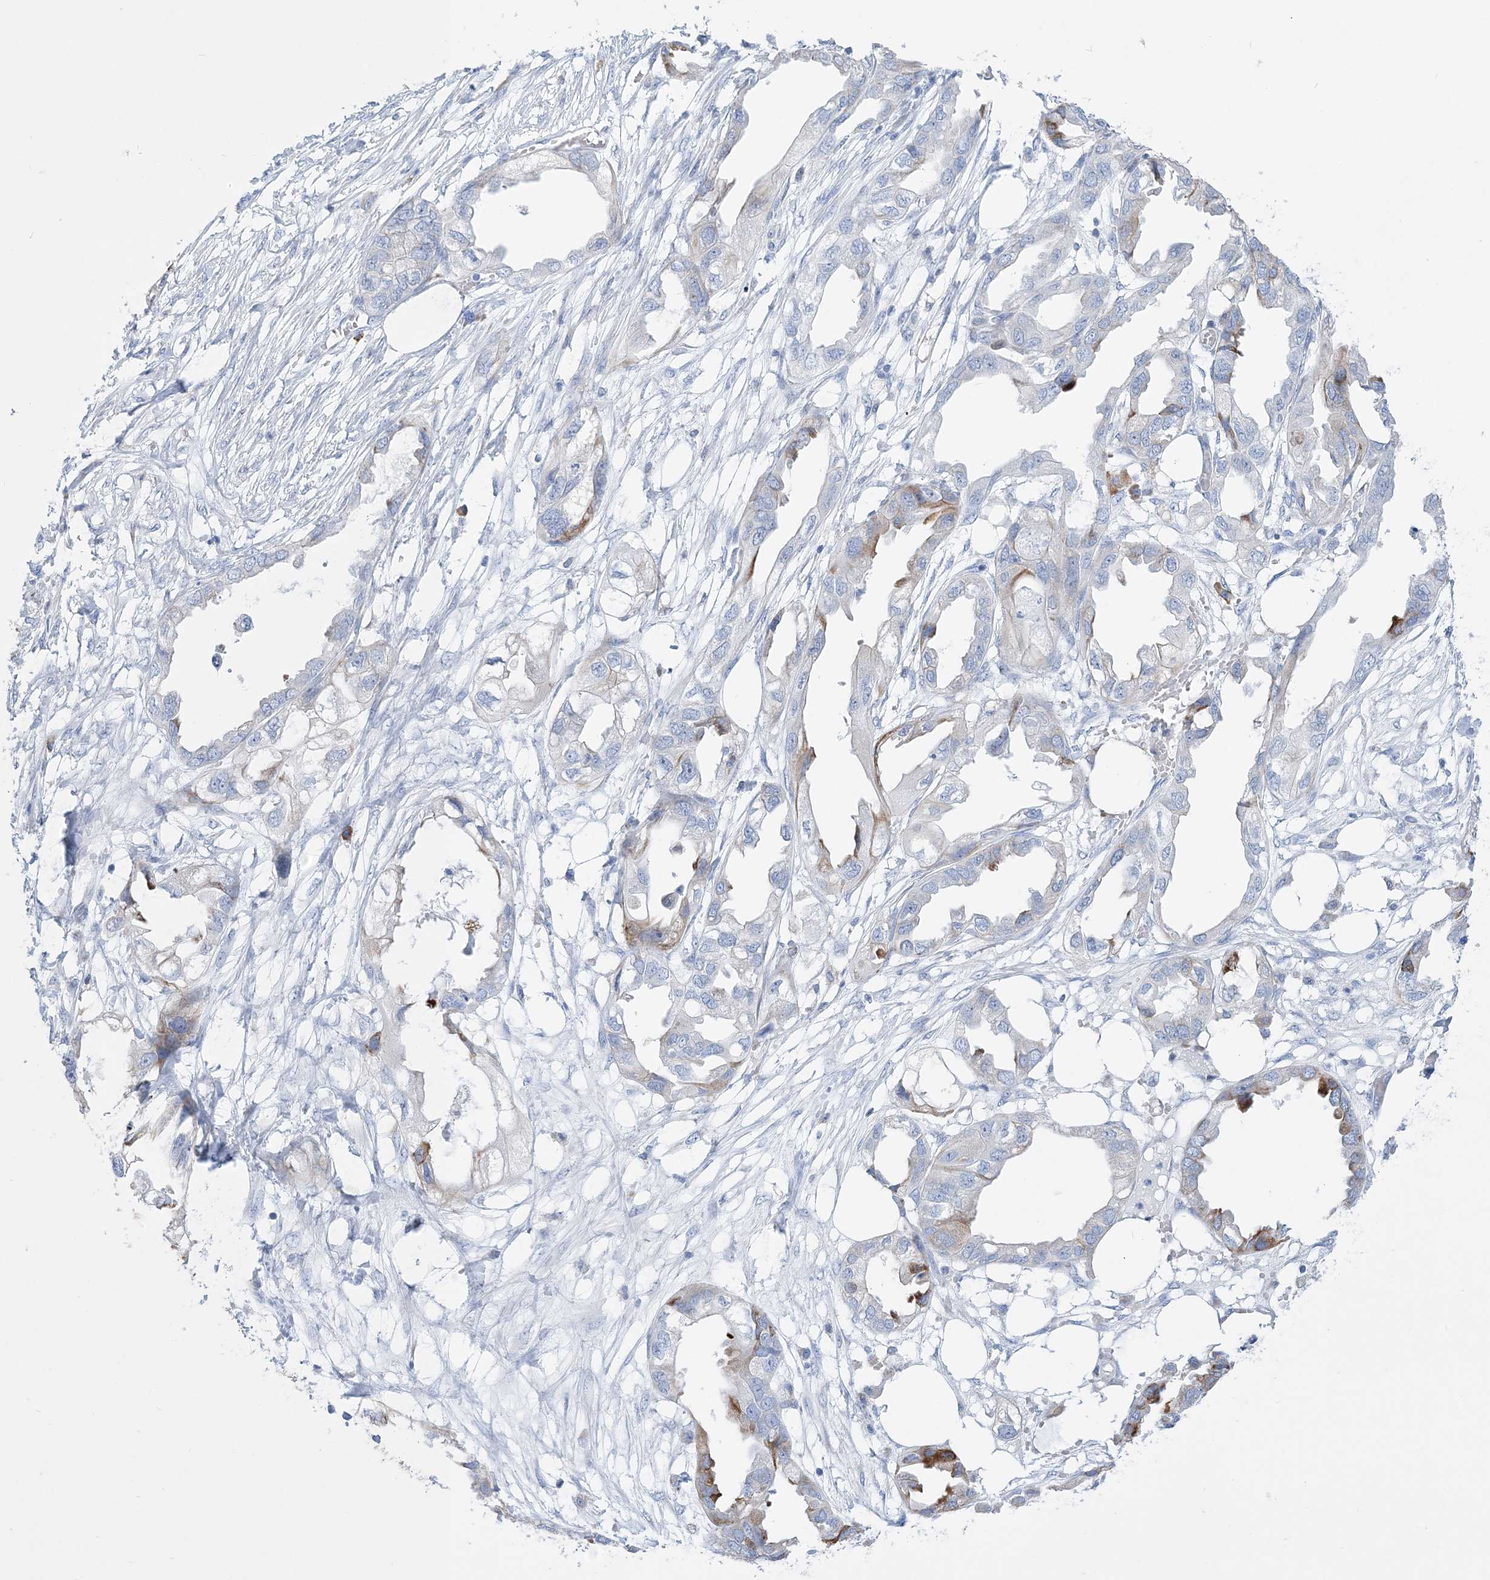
{"staining": {"intensity": "moderate", "quantity": "<25%", "location": "cytoplasmic/membranous"}, "tissue": "endometrial cancer", "cell_type": "Tumor cells", "image_type": "cancer", "snomed": [{"axis": "morphology", "description": "Adenocarcinoma, NOS"}, {"axis": "morphology", "description": "Adenocarcinoma, metastatic, NOS"}, {"axis": "topography", "description": "Adipose tissue"}, {"axis": "topography", "description": "Endometrium"}], "caption": "This is a photomicrograph of immunohistochemistry (IHC) staining of endometrial cancer (adenocarcinoma), which shows moderate staining in the cytoplasmic/membranous of tumor cells.", "gene": "TSPYL6", "patient": {"sex": "female", "age": 67}}